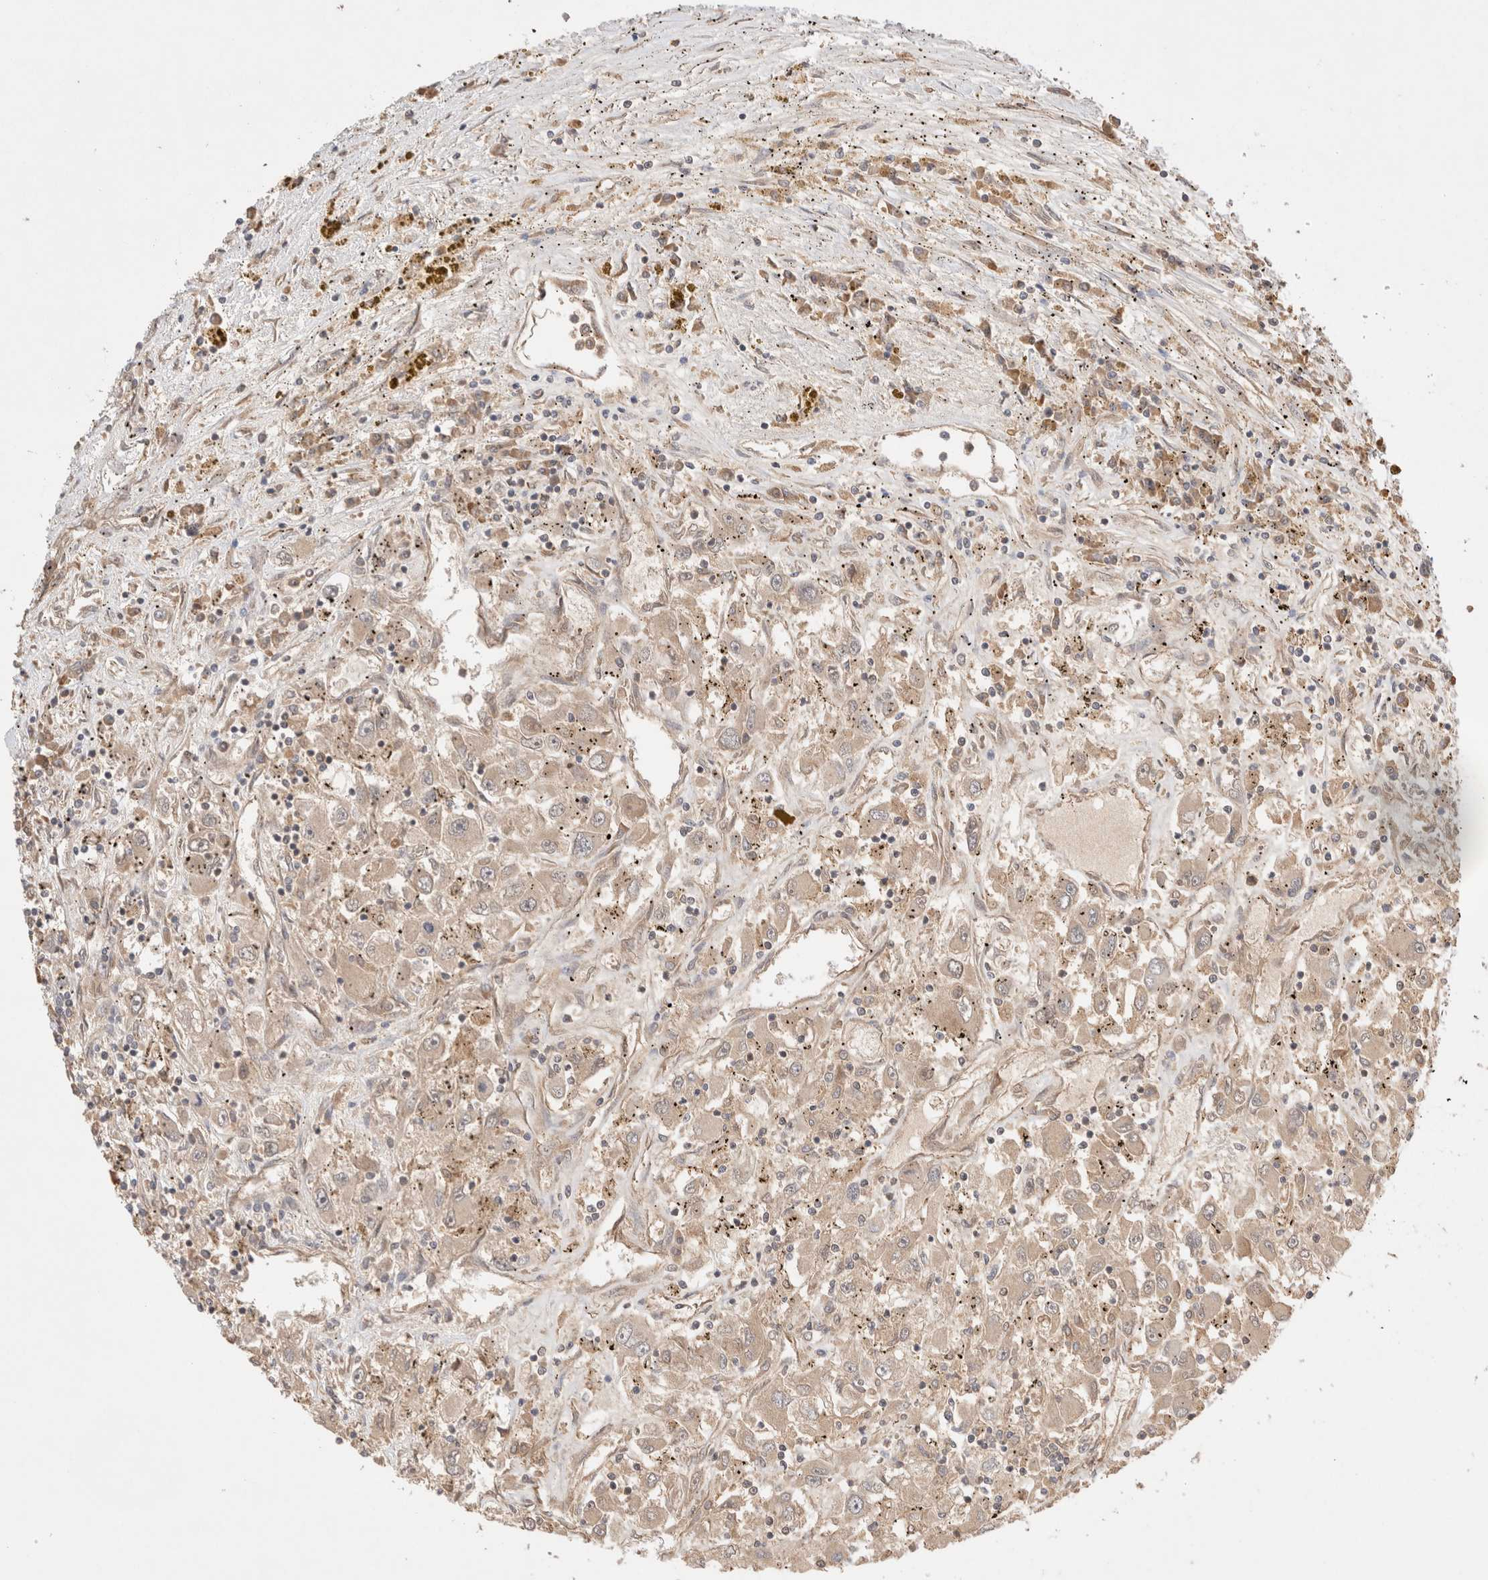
{"staining": {"intensity": "weak", "quantity": ">75%", "location": "cytoplasmic/membranous"}, "tissue": "renal cancer", "cell_type": "Tumor cells", "image_type": "cancer", "snomed": [{"axis": "morphology", "description": "Adenocarcinoma, NOS"}, {"axis": "topography", "description": "Kidney"}], "caption": "Renal adenocarcinoma stained for a protein (brown) demonstrates weak cytoplasmic/membranous positive staining in about >75% of tumor cells.", "gene": "CARNMT1", "patient": {"sex": "female", "age": 52}}